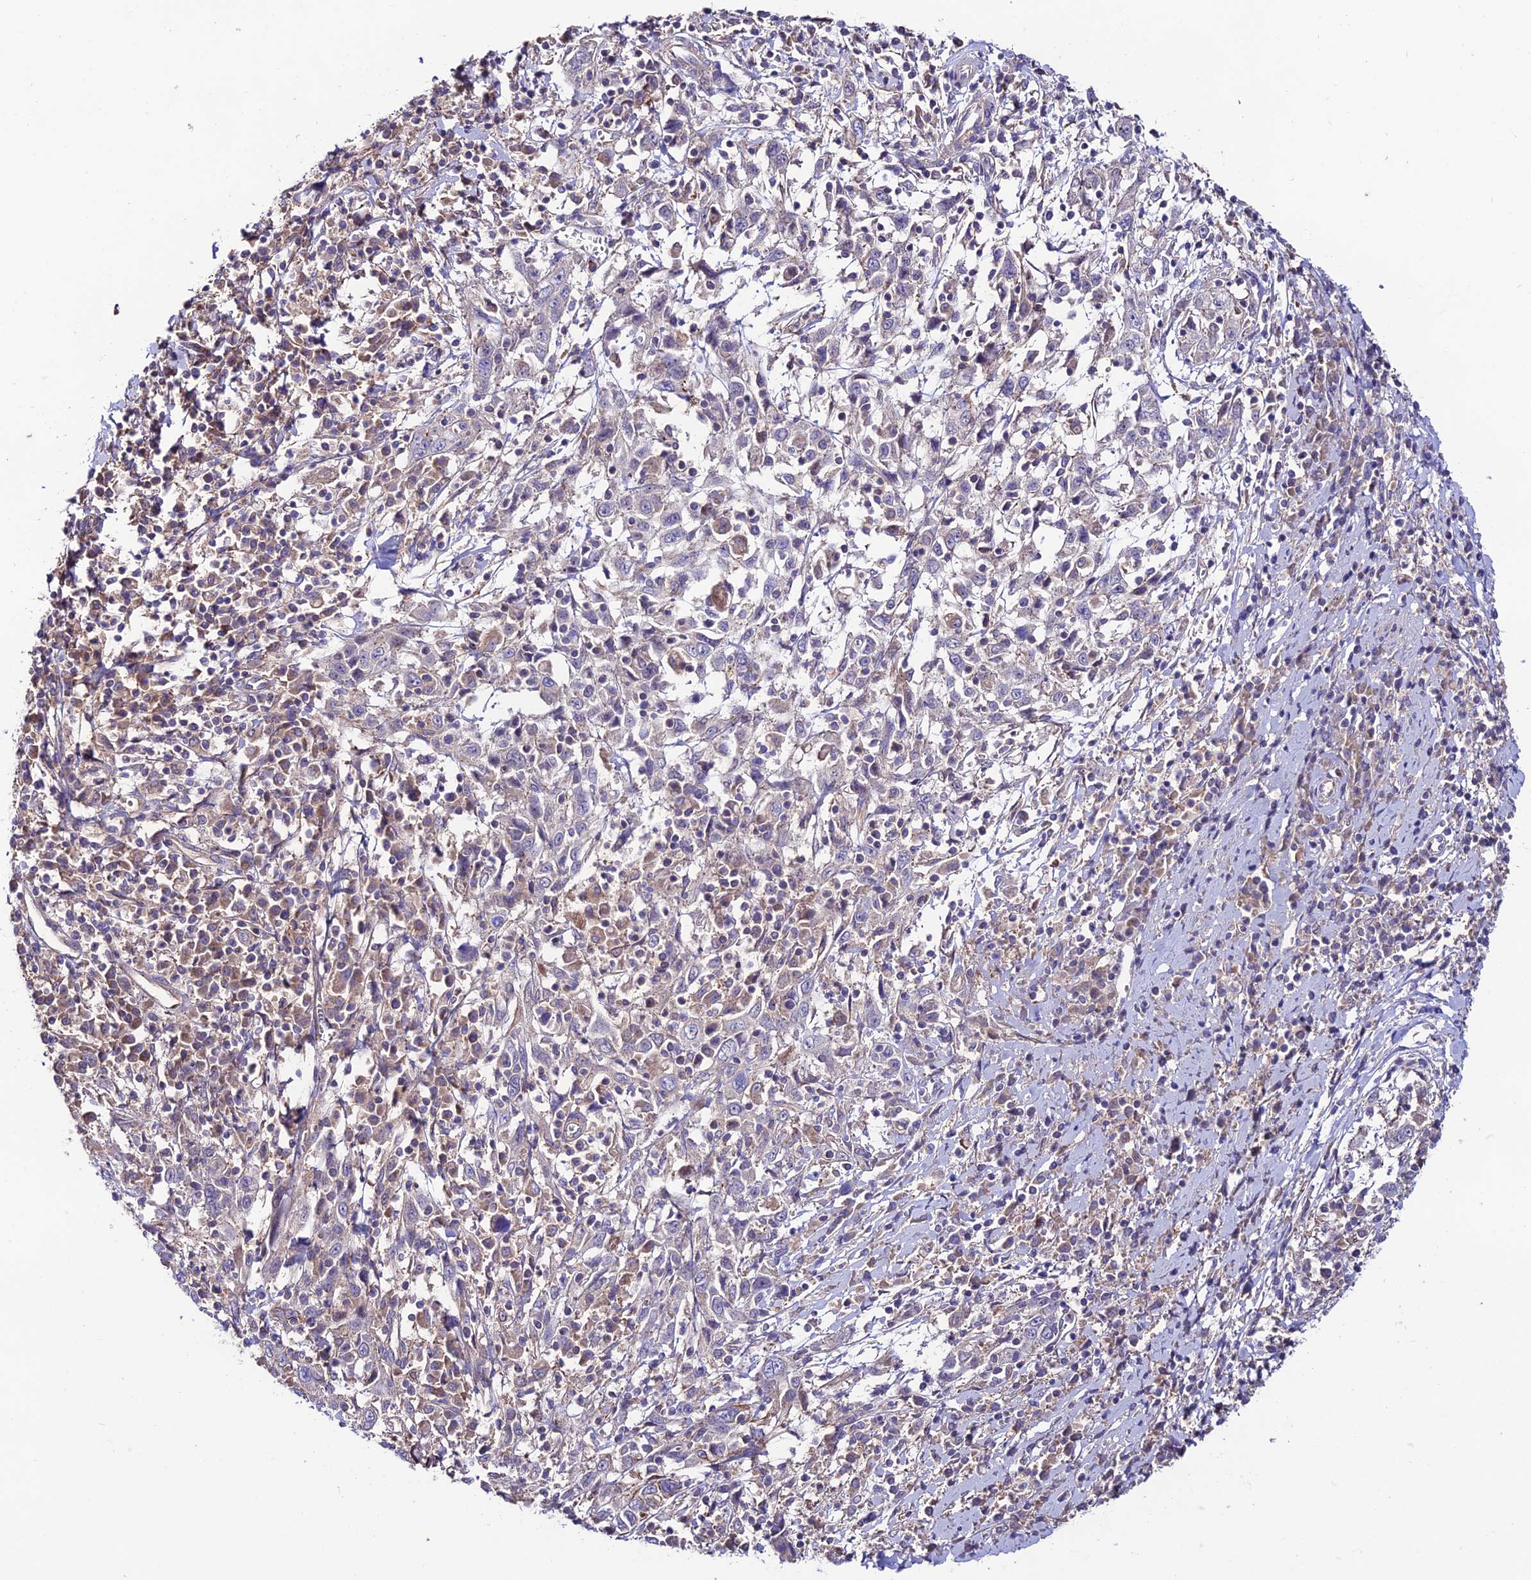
{"staining": {"intensity": "weak", "quantity": "<25%", "location": "cytoplasmic/membranous"}, "tissue": "cervical cancer", "cell_type": "Tumor cells", "image_type": "cancer", "snomed": [{"axis": "morphology", "description": "Squamous cell carcinoma, NOS"}, {"axis": "topography", "description": "Cervix"}], "caption": "Histopathology image shows no protein staining in tumor cells of cervical cancer (squamous cell carcinoma) tissue.", "gene": "BRME1", "patient": {"sex": "female", "age": 46}}